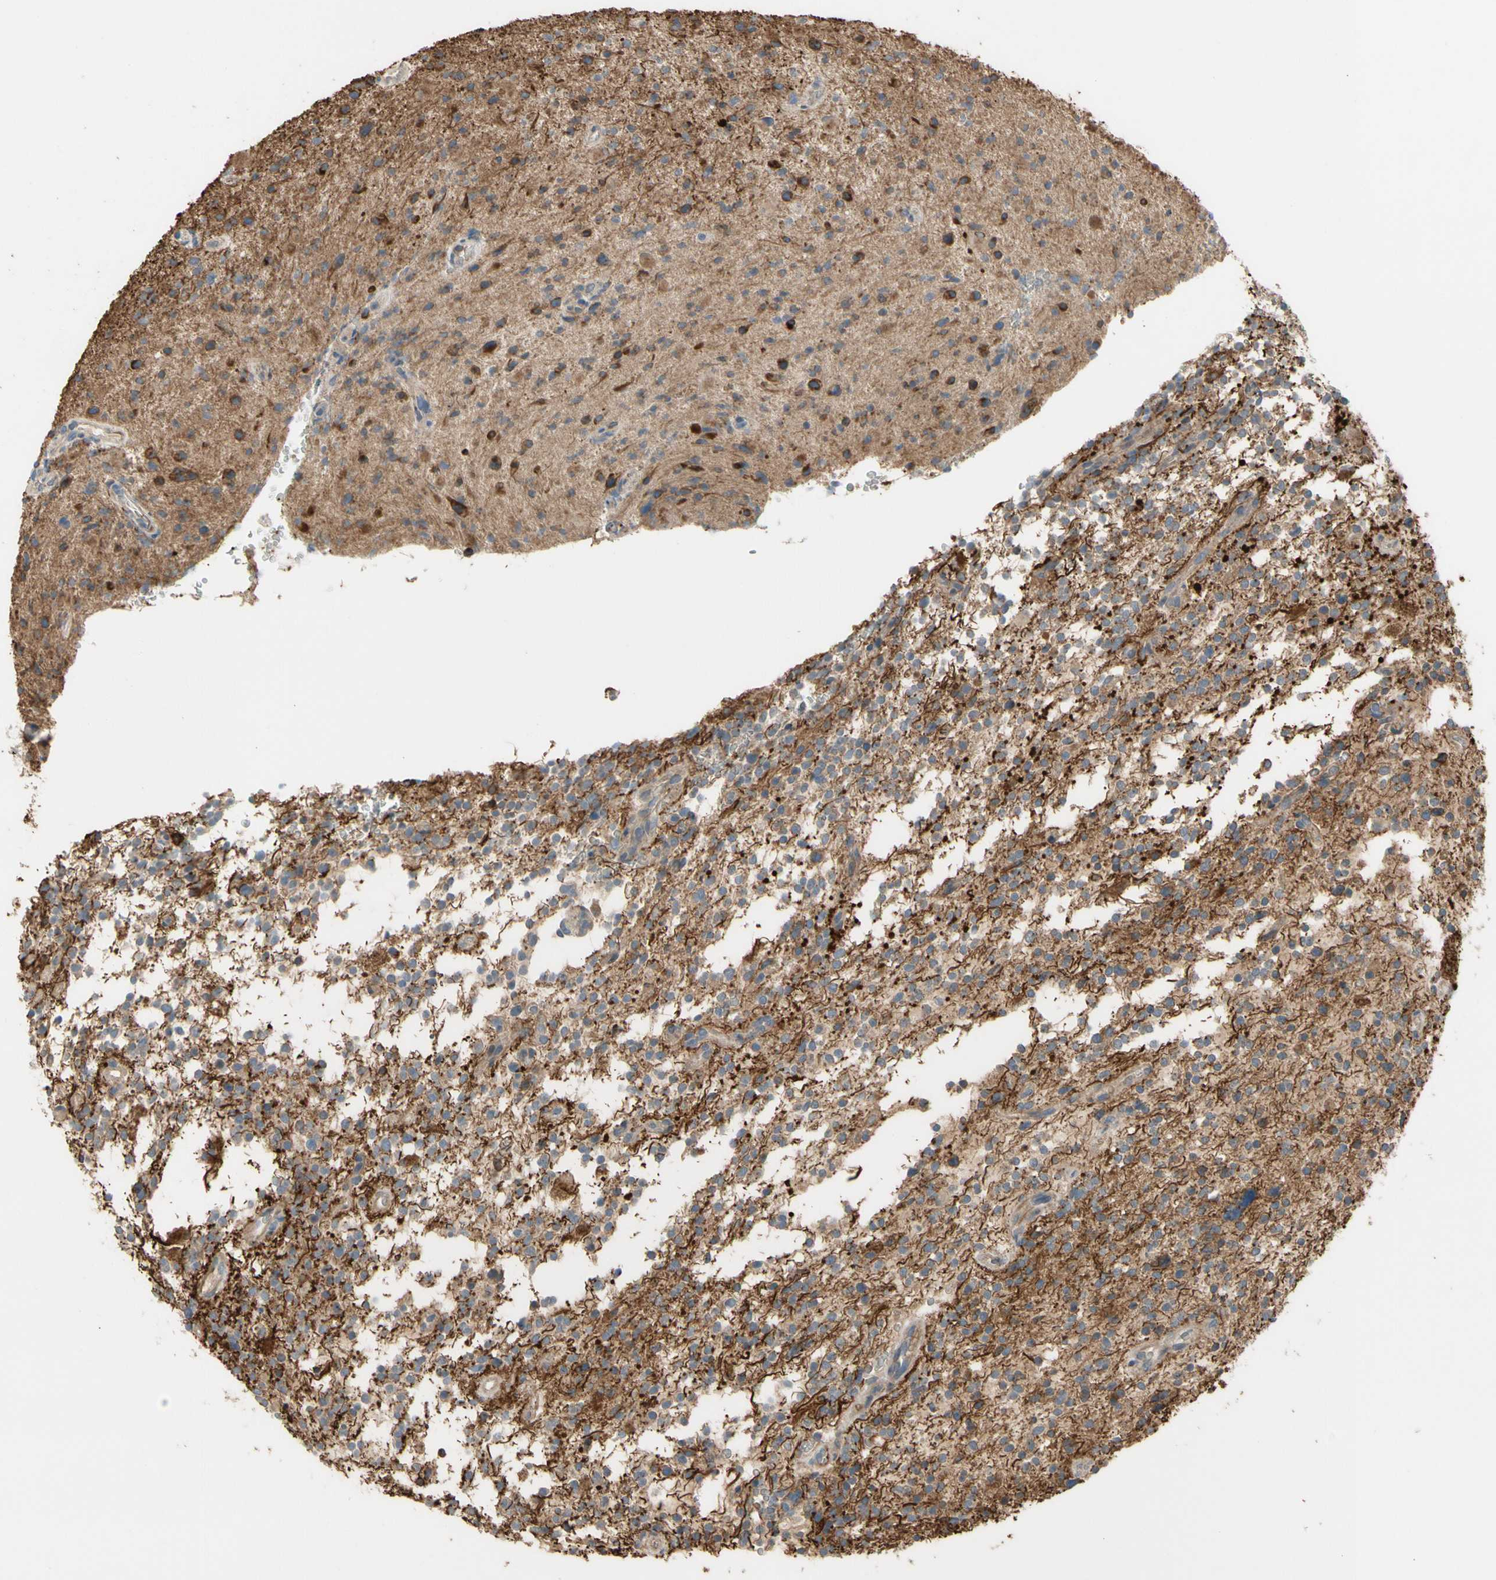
{"staining": {"intensity": "strong", "quantity": "<25%", "location": "cytoplasmic/membranous"}, "tissue": "glioma", "cell_type": "Tumor cells", "image_type": "cancer", "snomed": [{"axis": "morphology", "description": "Glioma, malignant, High grade"}, {"axis": "topography", "description": "Brain"}], "caption": "Immunohistochemistry staining of malignant glioma (high-grade), which displays medium levels of strong cytoplasmic/membranous staining in approximately <25% of tumor cells indicating strong cytoplasmic/membranous protein expression. The staining was performed using DAB (3,3'-diaminobenzidine) (brown) for protein detection and nuclei were counterstained in hematoxylin (blue).", "gene": "GALNT5", "patient": {"sex": "male", "age": 48}}